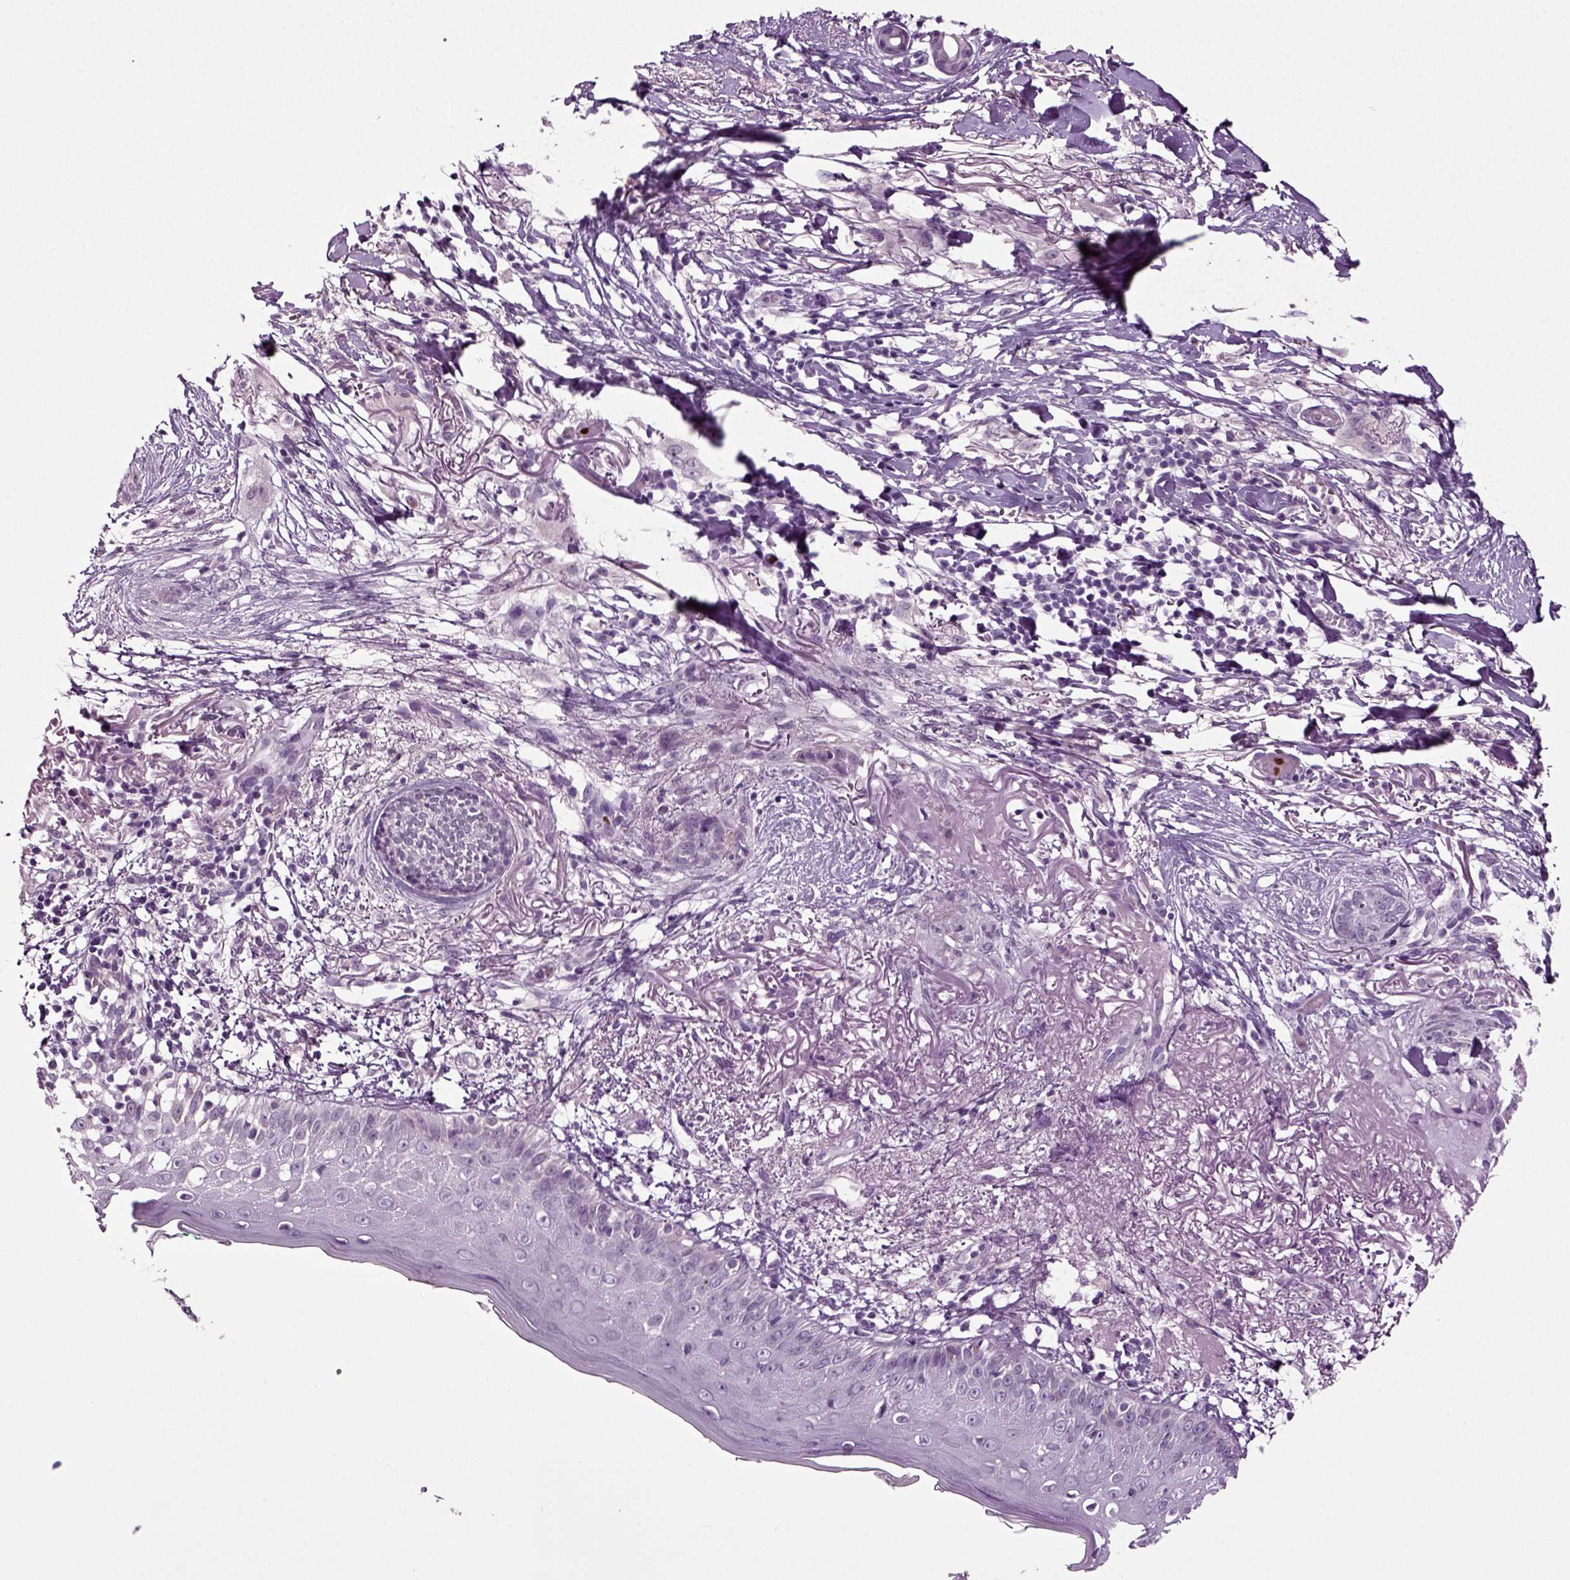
{"staining": {"intensity": "negative", "quantity": "none", "location": "none"}, "tissue": "skin cancer", "cell_type": "Tumor cells", "image_type": "cancer", "snomed": [{"axis": "morphology", "description": "Normal tissue, NOS"}, {"axis": "morphology", "description": "Basal cell carcinoma"}, {"axis": "topography", "description": "Skin"}], "caption": "This is an IHC histopathology image of skin basal cell carcinoma. There is no positivity in tumor cells.", "gene": "SPATA17", "patient": {"sex": "male", "age": 84}}